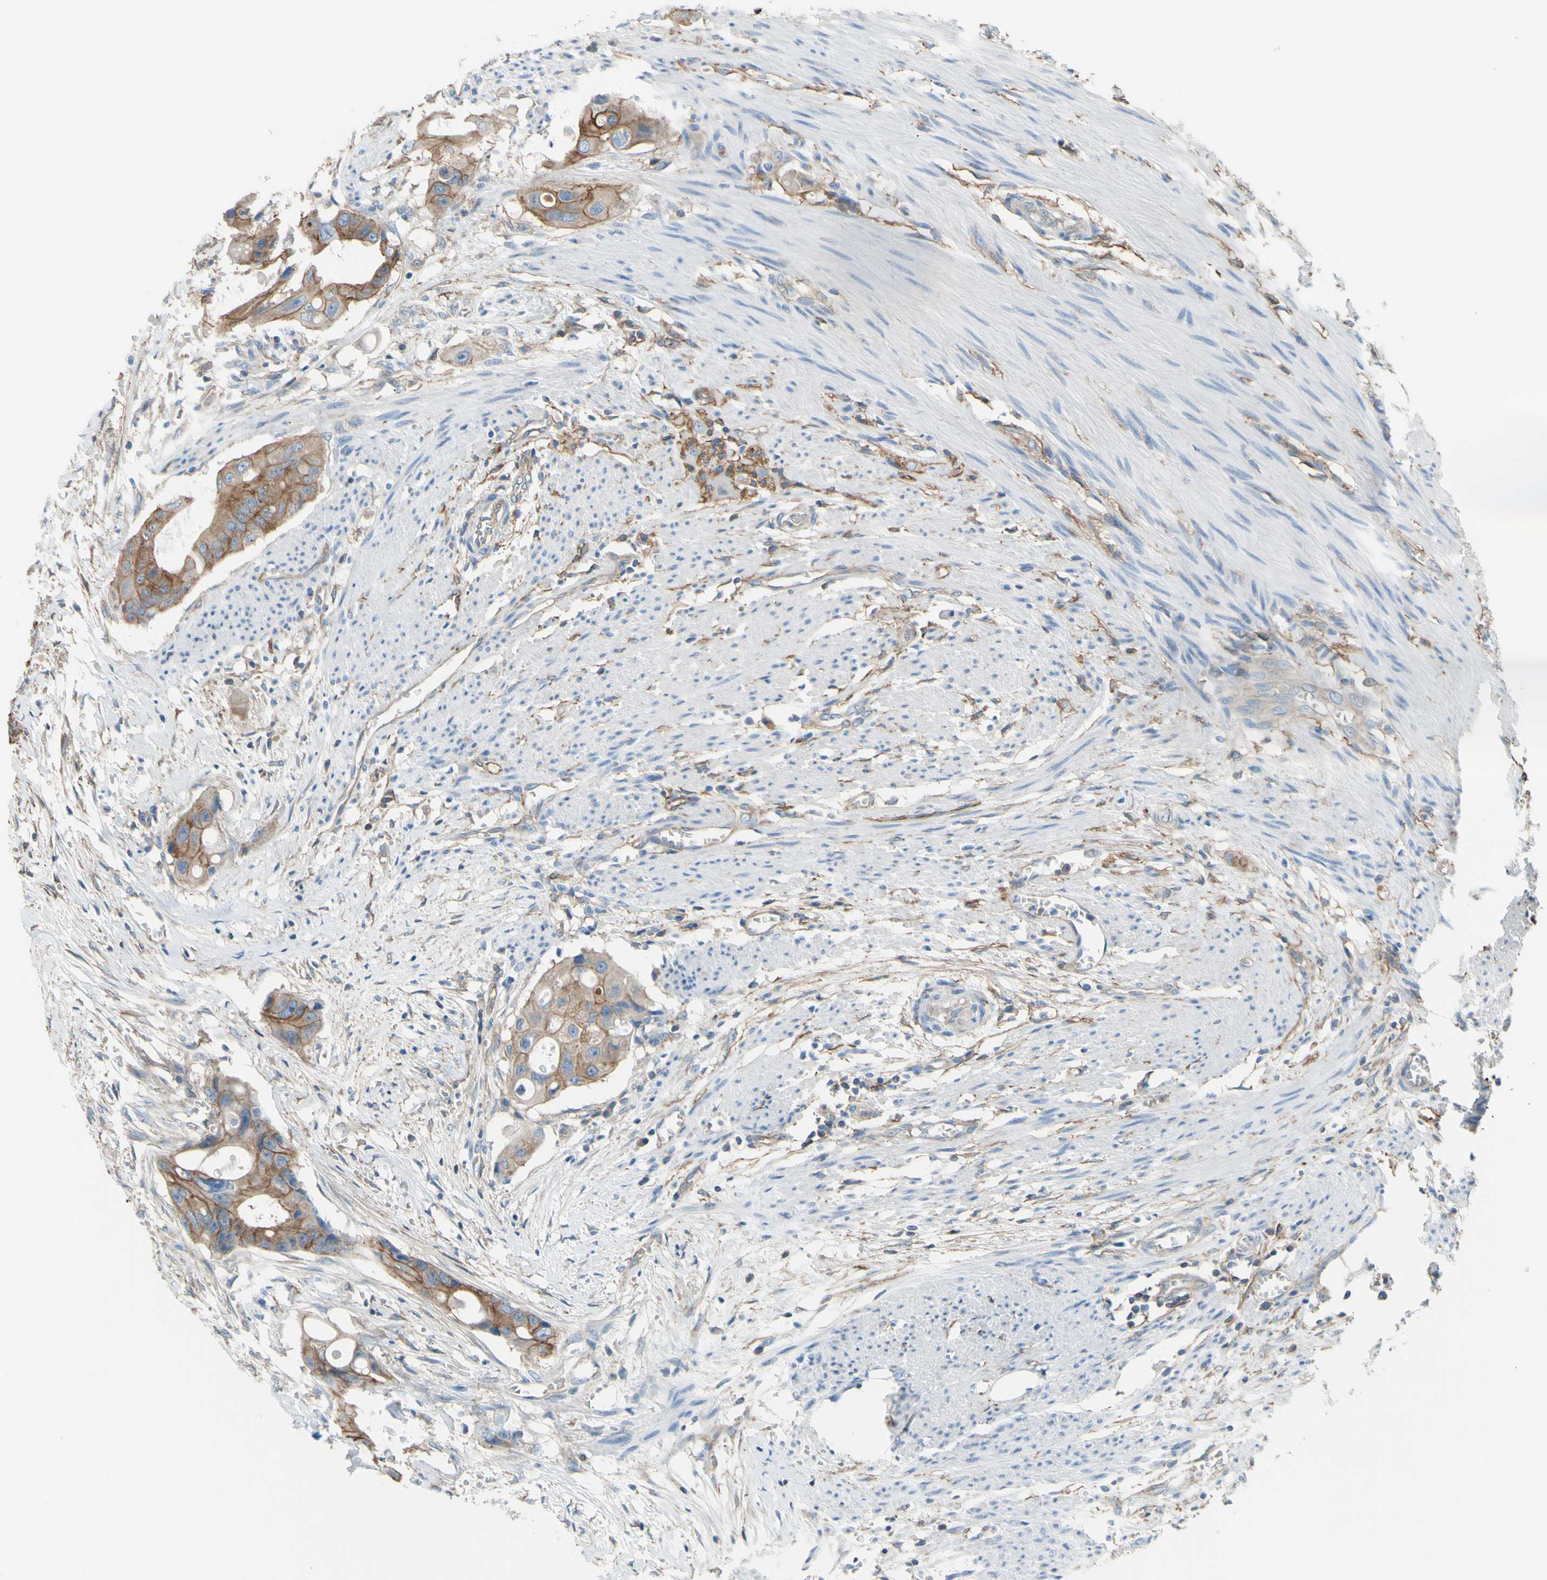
{"staining": {"intensity": "moderate", "quantity": ">75%", "location": "cytoplasmic/membranous"}, "tissue": "colorectal cancer", "cell_type": "Tumor cells", "image_type": "cancer", "snomed": [{"axis": "morphology", "description": "Adenocarcinoma, NOS"}, {"axis": "topography", "description": "Colon"}], "caption": "Tumor cells display medium levels of moderate cytoplasmic/membranous positivity in approximately >75% of cells in human colorectal cancer (adenocarcinoma).", "gene": "ADD1", "patient": {"sex": "female", "age": 57}}